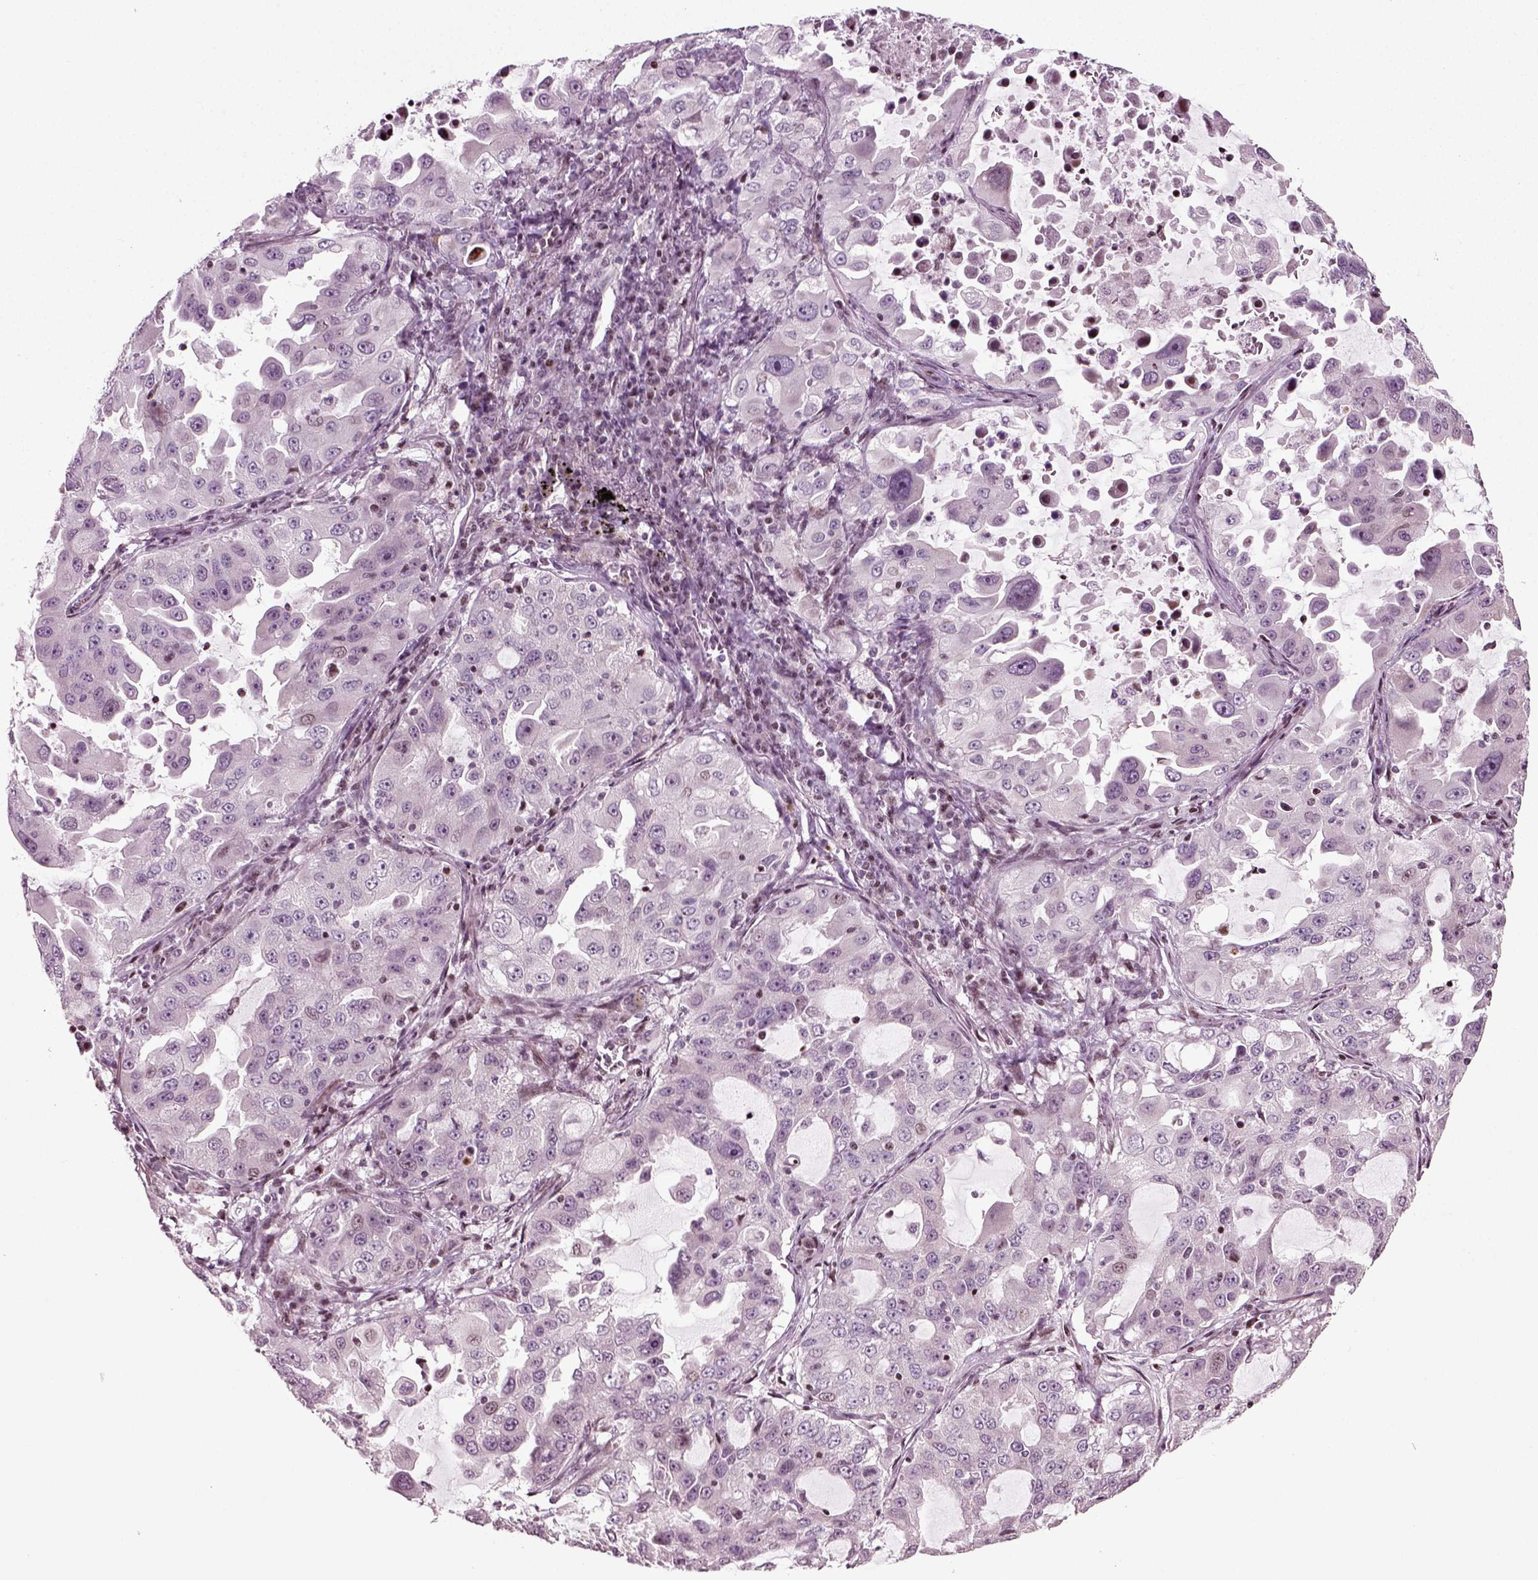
{"staining": {"intensity": "negative", "quantity": "none", "location": "none"}, "tissue": "lung cancer", "cell_type": "Tumor cells", "image_type": "cancer", "snomed": [{"axis": "morphology", "description": "Adenocarcinoma, NOS"}, {"axis": "topography", "description": "Lung"}], "caption": "Tumor cells show no significant staining in lung cancer (adenocarcinoma).", "gene": "HEYL", "patient": {"sex": "female", "age": 61}}